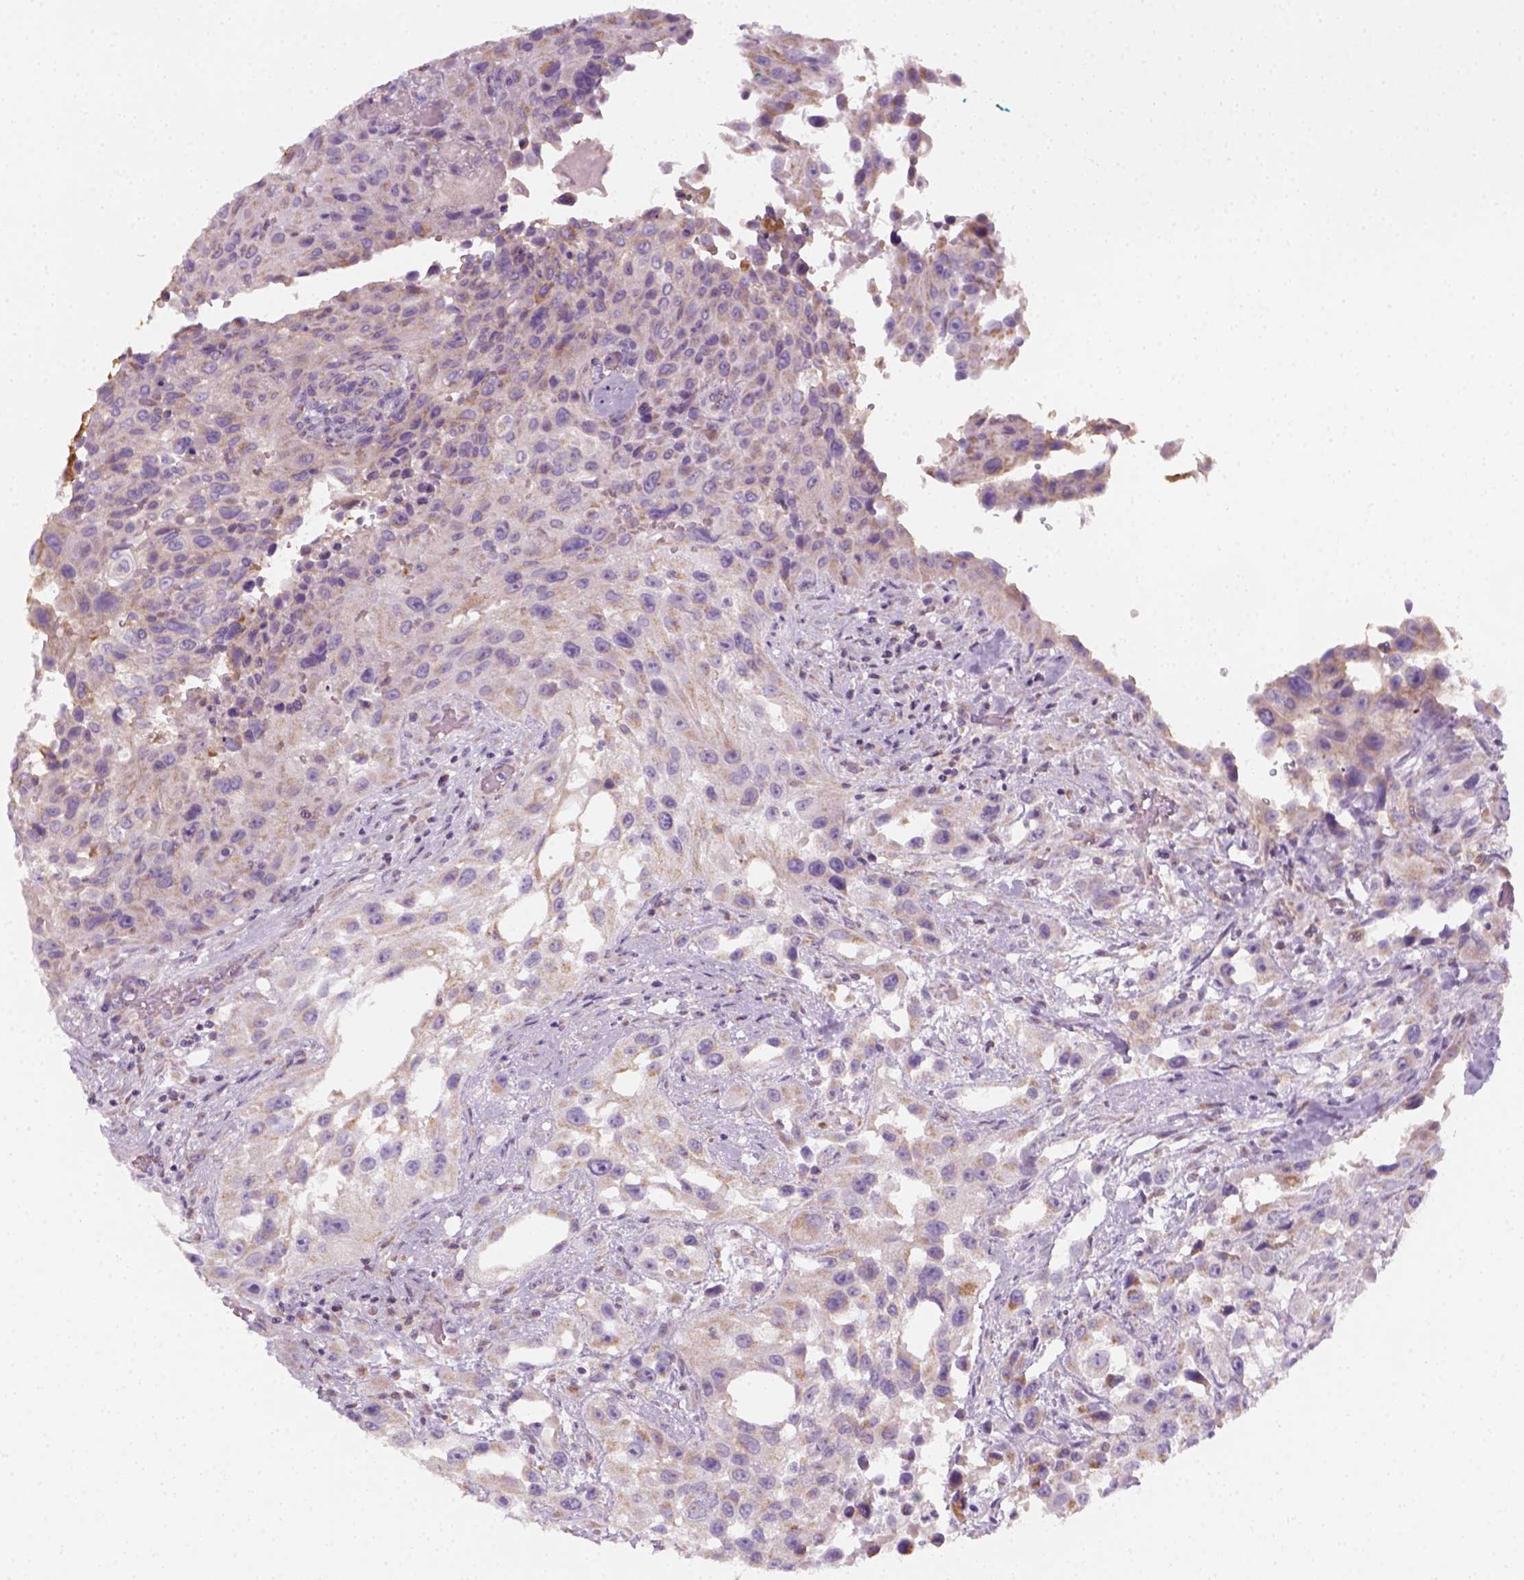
{"staining": {"intensity": "weak", "quantity": "<25%", "location": "cytoplasmic/membranous"}, "tissue": "urothelial cancer", "cell_type": "Tumor cells", "image_type": "cancer", "snomed": [{"axis": "morphology", "description": "Urothelial carcinoma, High grade"}, {"axis": "topography", "description": "Urinary bladder"}], "caption": "DAB (3,3'-diaminobenzidine) immunohistochemical staining of urothelial carcinoma (high-grade) shows no significant staining in tumor cells.", "gene": "AWAT2", "patient": {"sex": "male", "age": 79}}